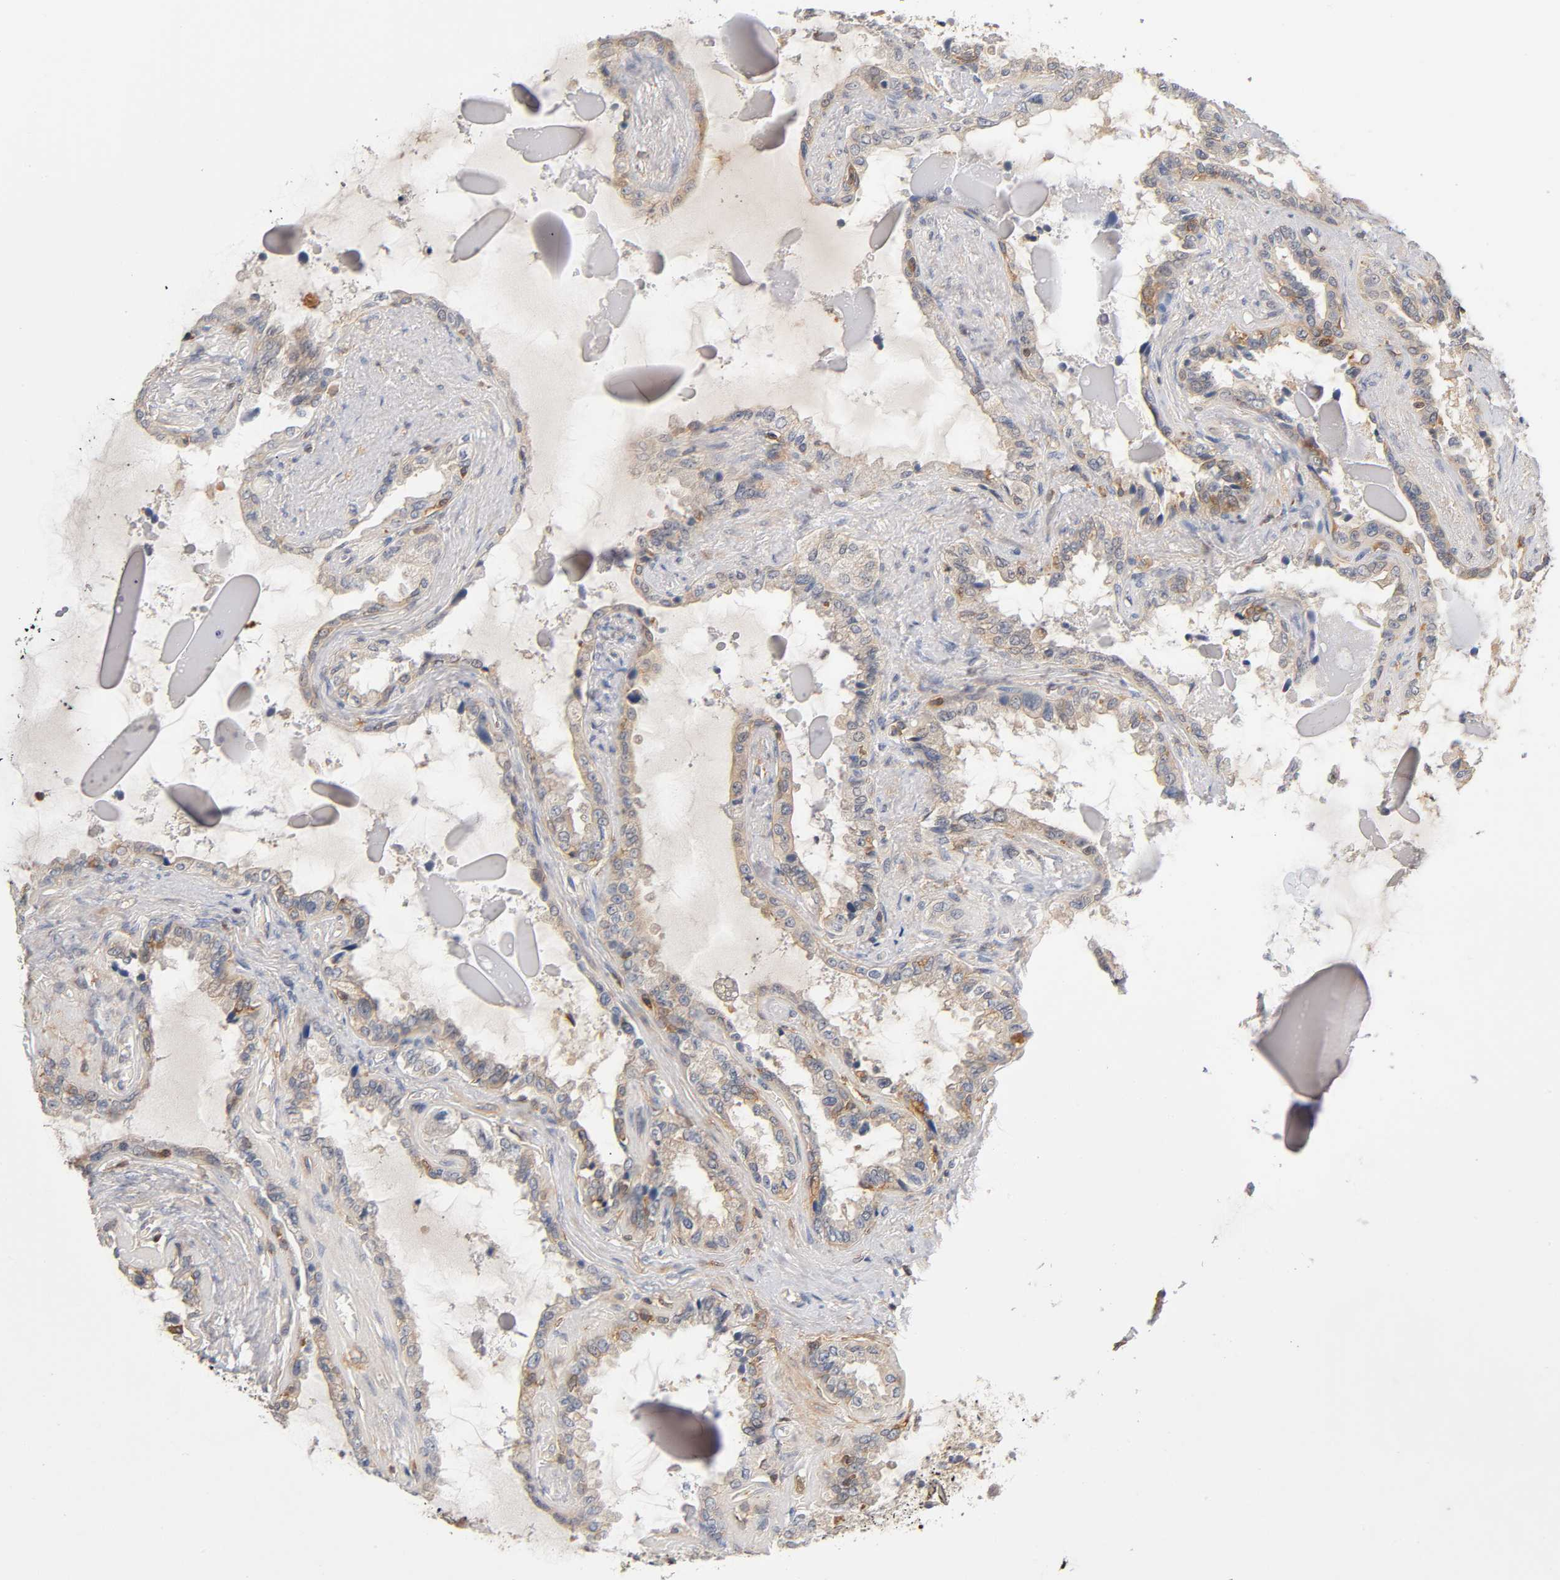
{"staining": {"intensity": "moderate", "quantity": ">75%", "location": "cytoplasmic/membranous"}, "tissue": "seminal vesicle", "cell_type": "Glandular cells", "image_type": "normal", "snomed": [{"axis": "morphology", "description": "Normal tissue, NOS"}, {"axis": "morphology", "description": "Inflammation, NOS"}, {"axis": "topography", "description": "Urinary bladder"}, {"axis": "topography", "description": "Prostate"}, {"axis": "topography", "description": "Seminal veicle"}], "caption": "Benign seminal vesicle demonstrates moderate cytoplasmic/membranous expression in approximately >75% of glandular cells.", "gene": "ACTR2", "patient": {"sex": "male", "age": 82}}